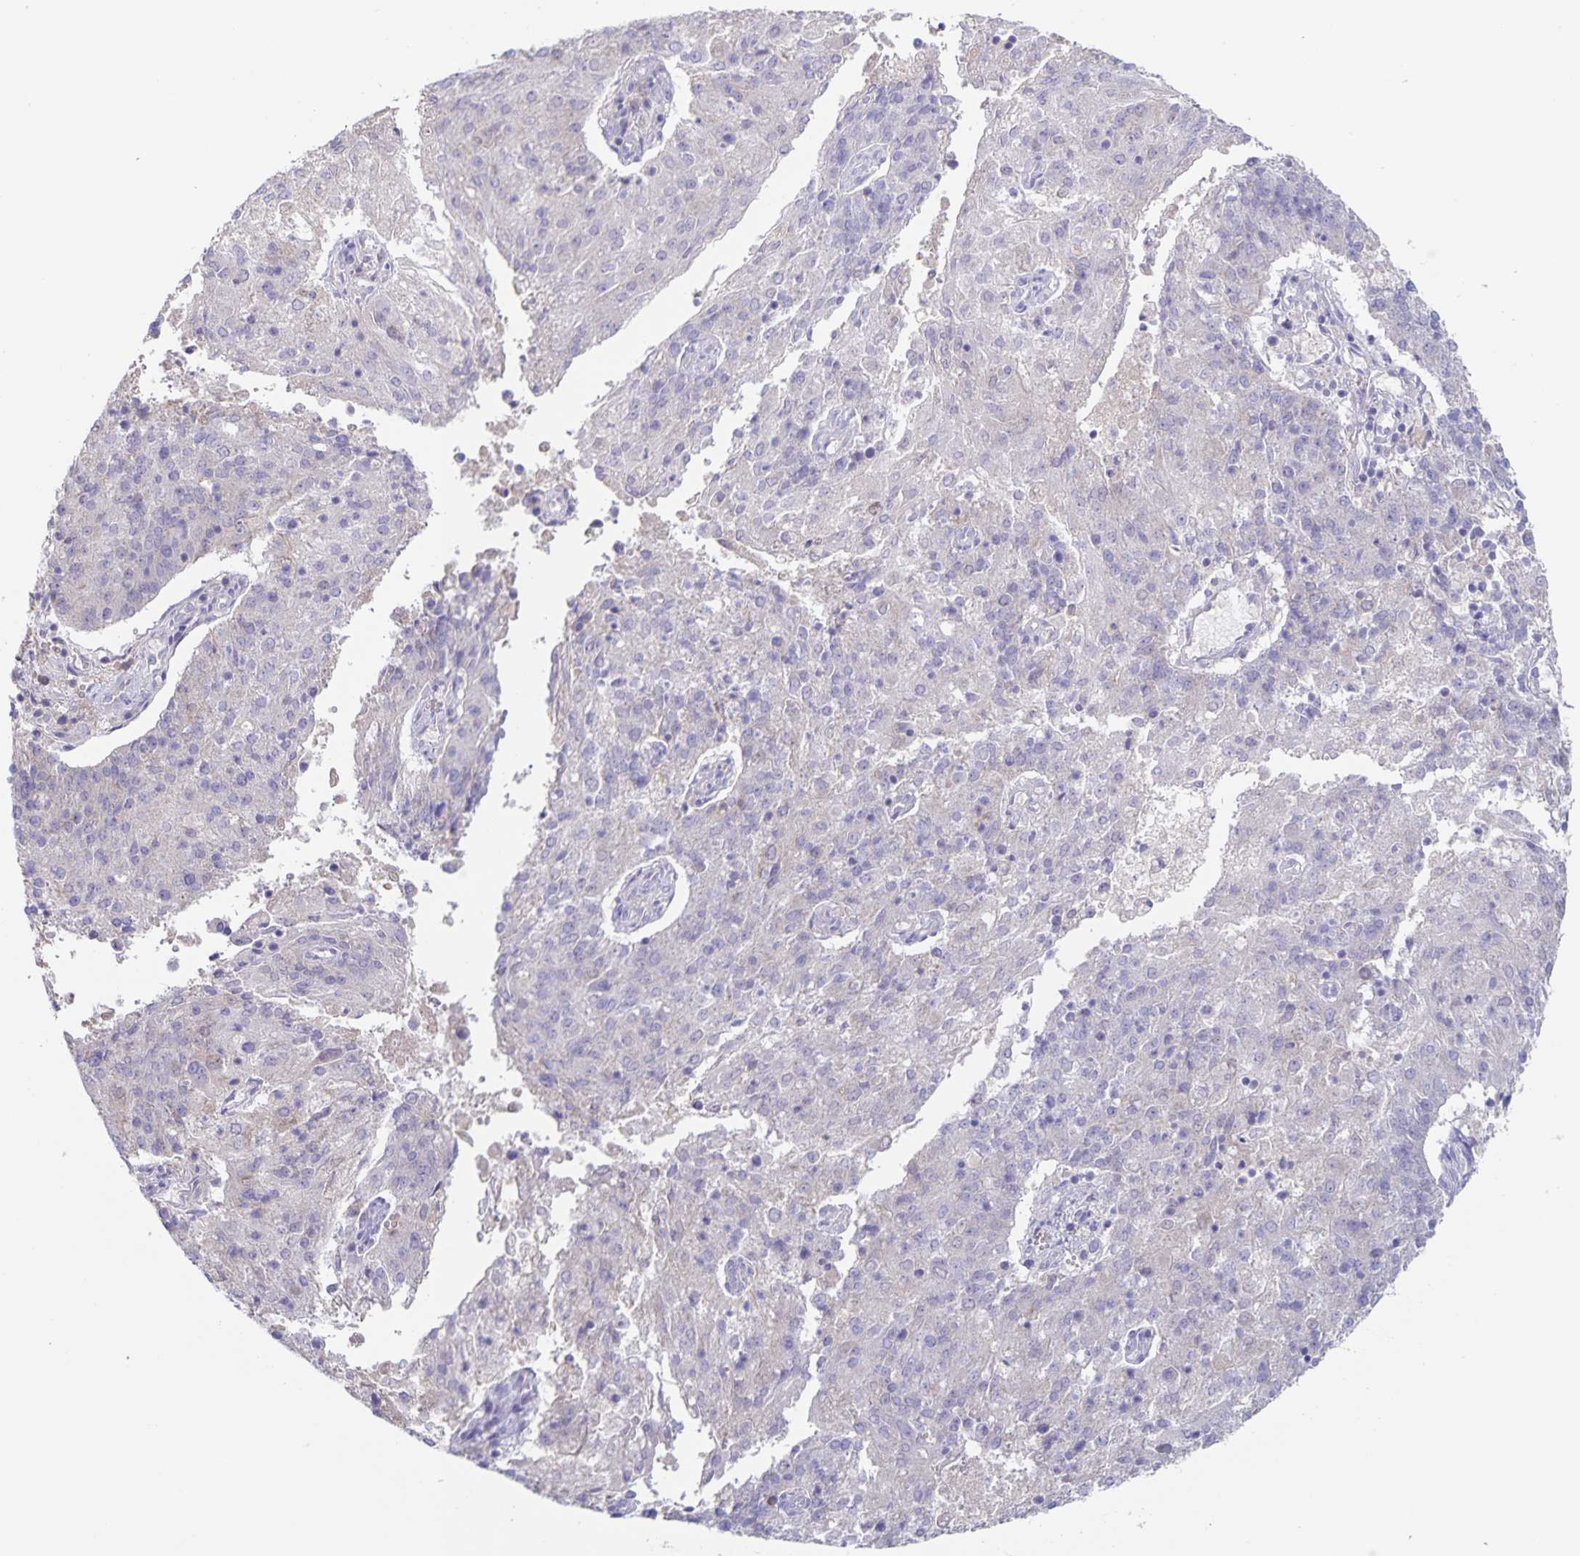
{"staining": {"intensity": "negative", "quantity": "none", "location": "none"}, "tissue": "endometrial cancer", "cell_type": "Tumor cells", "image_type": "cancer", "snomed": [{"axis": "morphology", "description": "Adenocarcinoma, NOS"}, {"axis": "topography", "description": "Endometrium"}], "caption": "Human endometrial cancer stained for a protein using IHC shows no expression in tumor cells.", "gene": "RPL36A", "patient": {"sex": "female", "age": 82}}